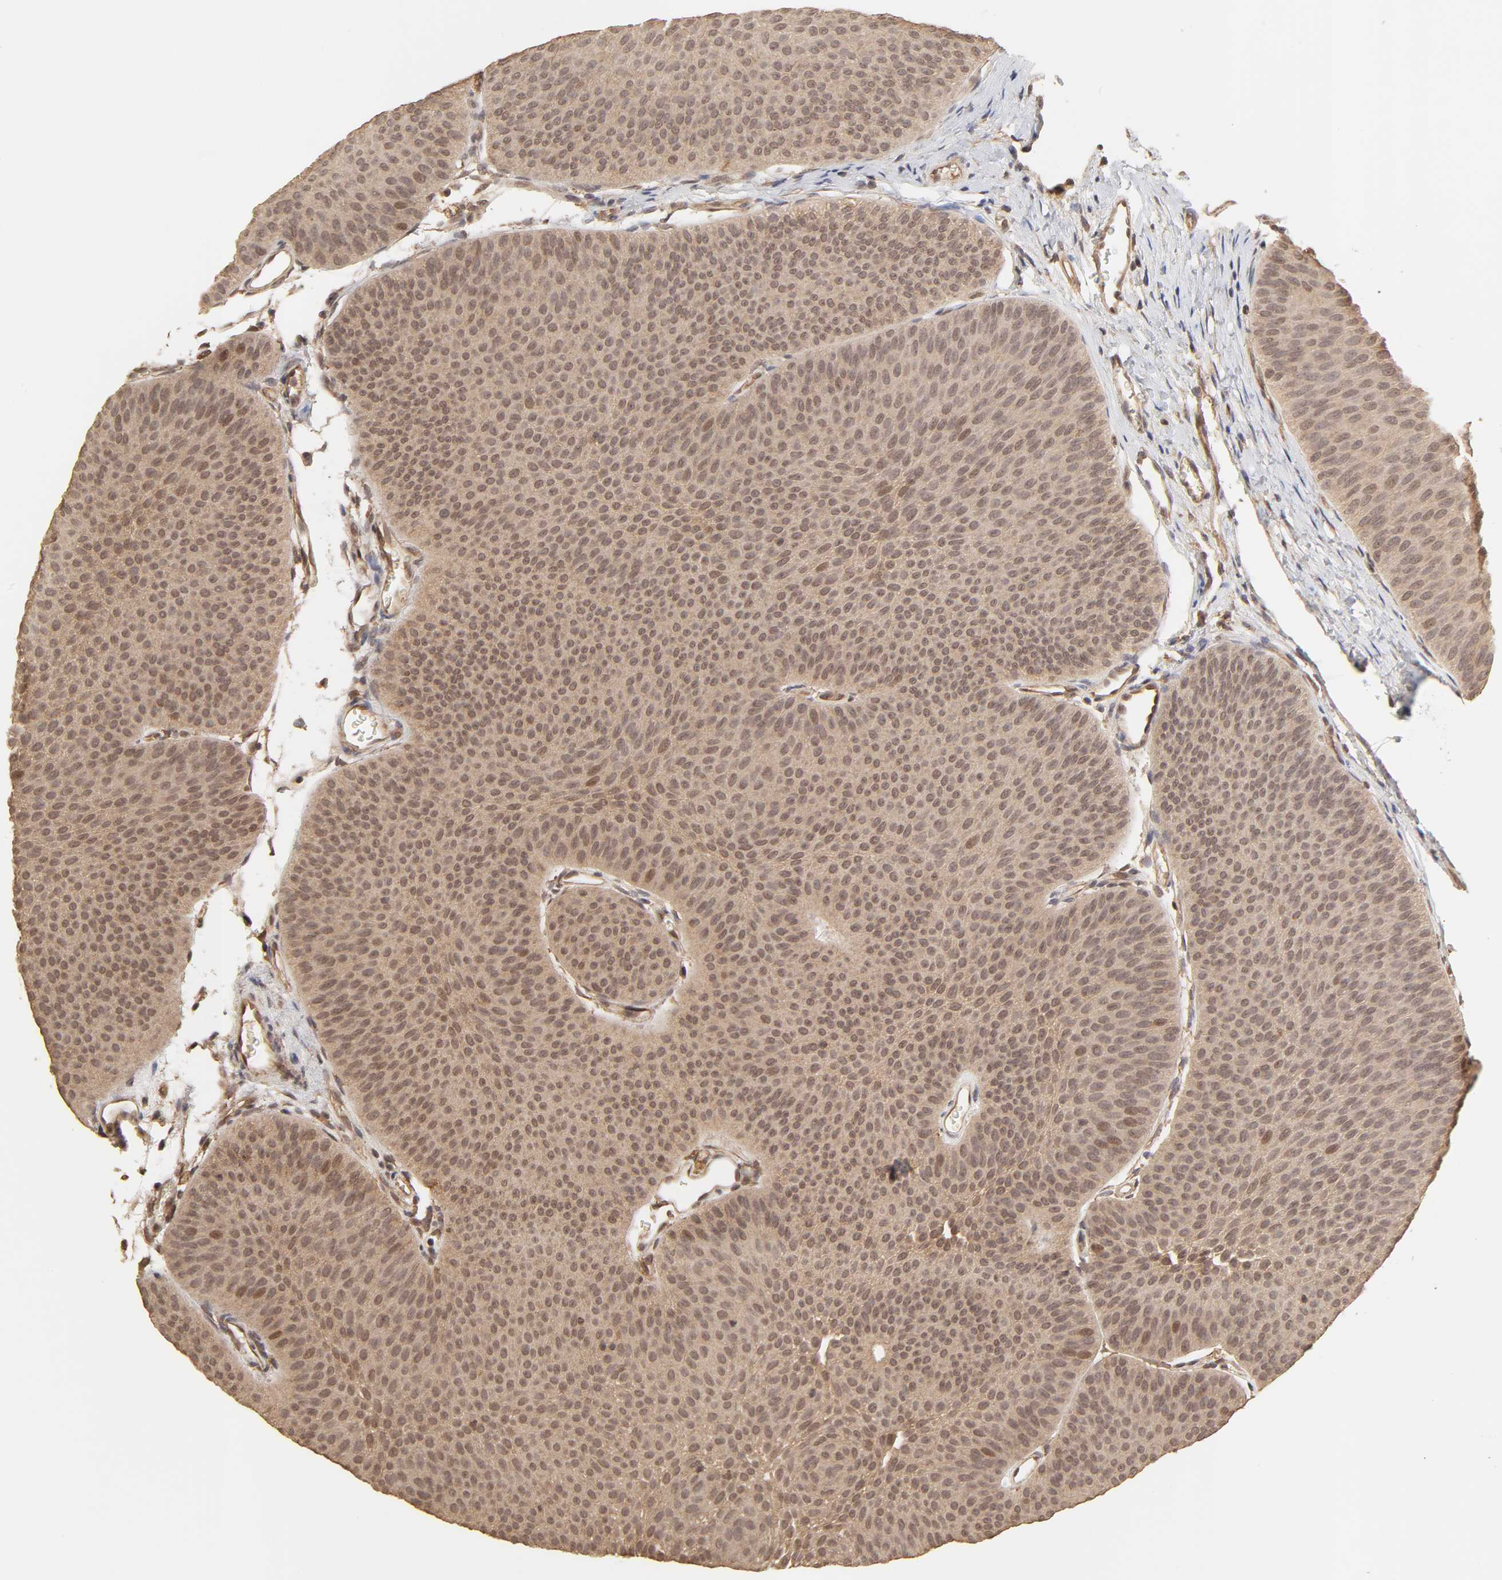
{"staining": {"intensity": "moderate", "quantity": ">75%", "location": "cytoplasmic/membranous"}, "tissue": "urothelial cancer", "cell_type": "Tumor cells", "image_type": "cancer", "snomed": [{"axis": "morphology", "description": "Urothelial carcinoma, Low grade"}, {"axis": "topography", "description": "Urinary bladder"}], "caption": "The image demonstrates a brown stain indicating the presence of a protein in the cytoplasmic/membranous of tumor cells in urothelial cancer.", "gene": "MAPK1", "patient": {"sex": "female", "age": 60}}